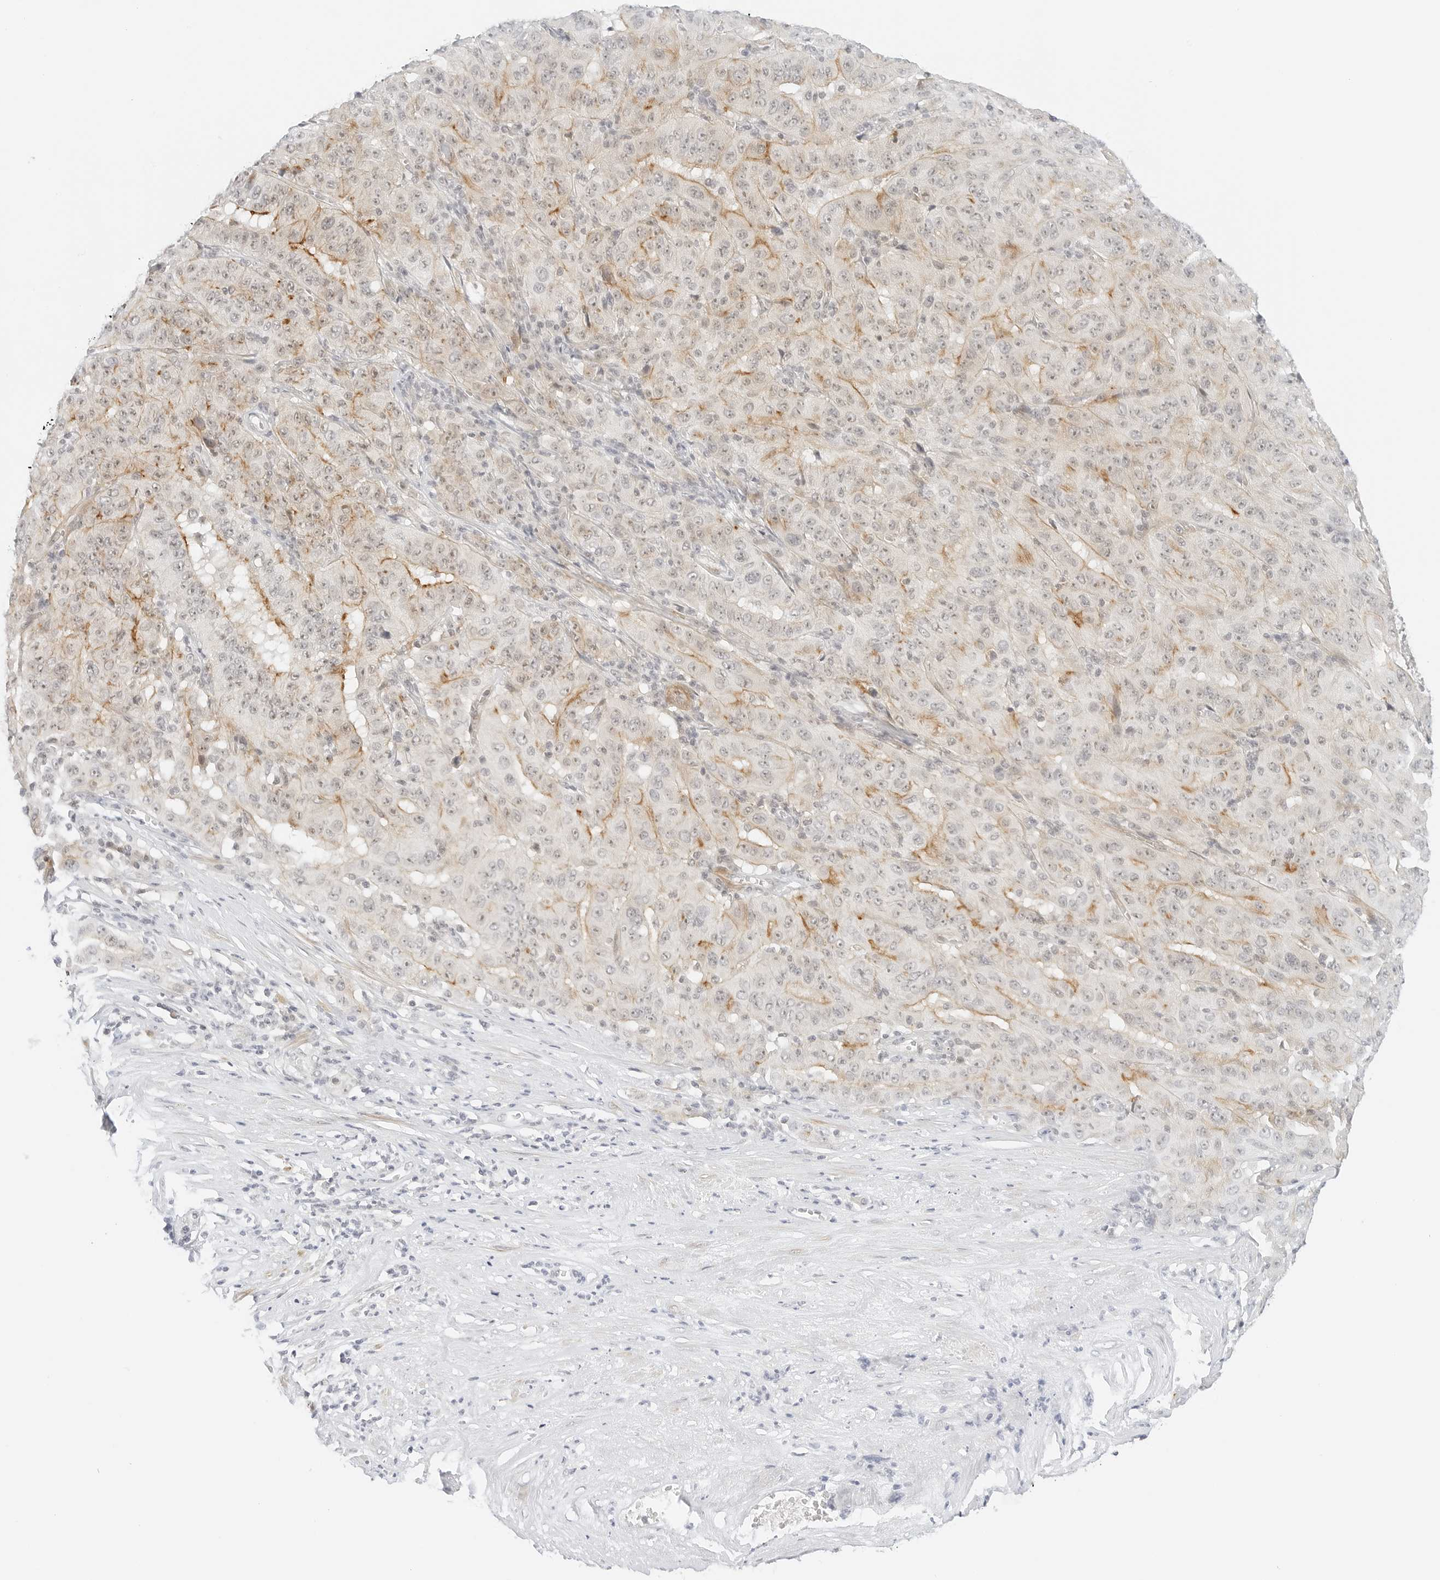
{"staining": {"intensity": "moderate", "quantity": "<25%", "location": "cytoplasmic/membranous"}, "tissue": "pancreatic cancer", "cell_type": "Tumor cells", "image_type": "cancer", "snomed": [{"axis": "morphology", "description": "Adenocarcinoma, NOS"}, {"axis": "topography", "description": "Pancreas"}], "caption": "This is a photomicrograph of immunohistochemistry staining of adenocarcinoma (pancreatic), which shows moderate staining in the cytoplasmic/membranous of tumor cells.", "gene": "NEO1", "patient": {"sex": "male", "age": 63}}